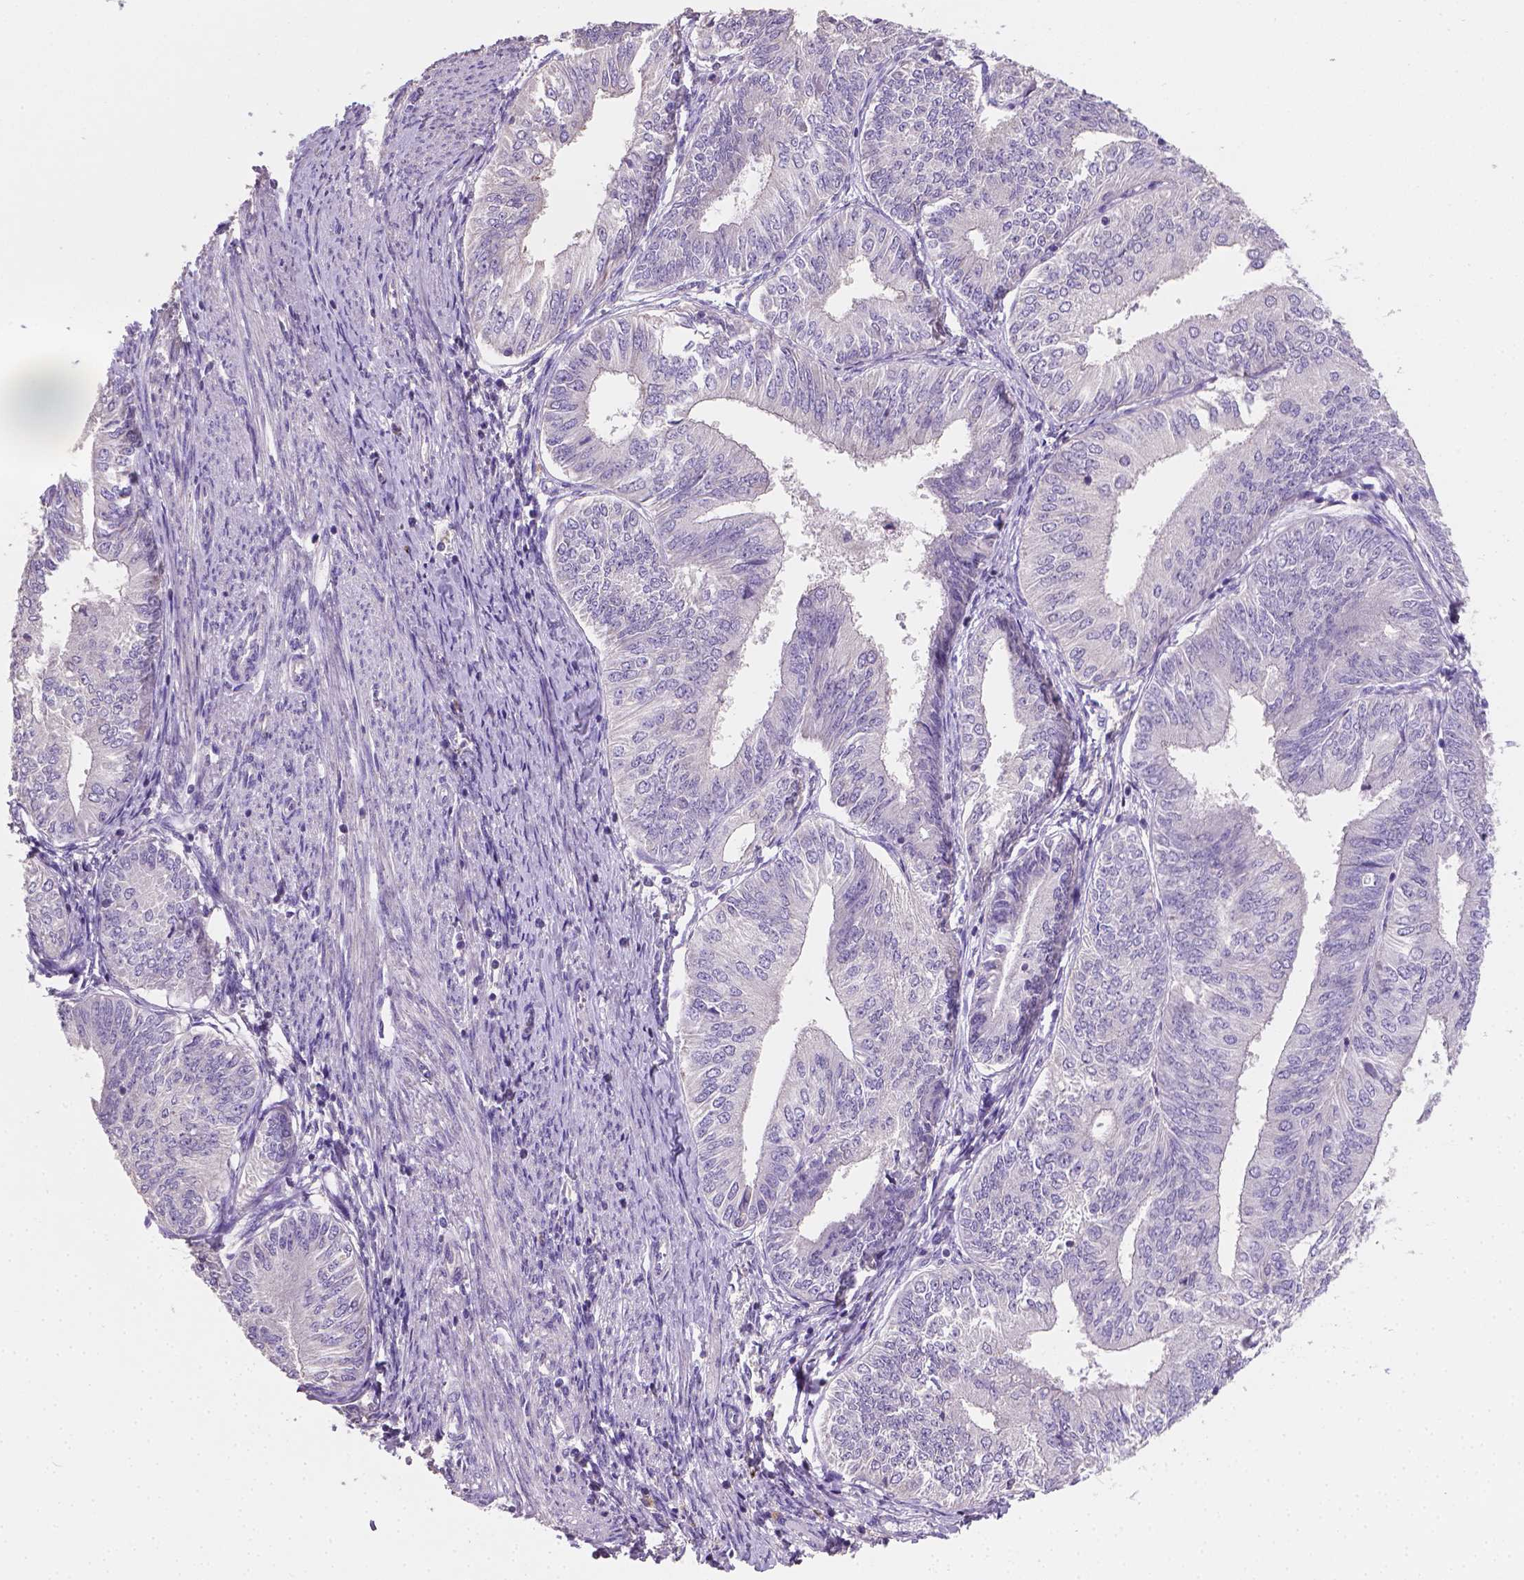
{"staining": {"intensity": "negative", "quantity": "none", "location": "none"}, "tissue": "endometrial cancer", "cell_type": "Tumor cells", "image_type": "cancer", "snomed": [{"axis": "morphology", "description": "Adenocarcinoma, NOS"}, {"axis": "topography", "description": "Endometrium"}], "caption": "Tumor cells show no significant protein staining in adenocarcinoma (endometrial). Brightfield microscopy of immunohistochemistry (IHC) stained with DAB (3,3'-diaminobenzidine) (brown) and hematoxylin (blue), captured at high magnification.", "gene": "CATIP", "patient": {"sex": "female", "age": 58}}